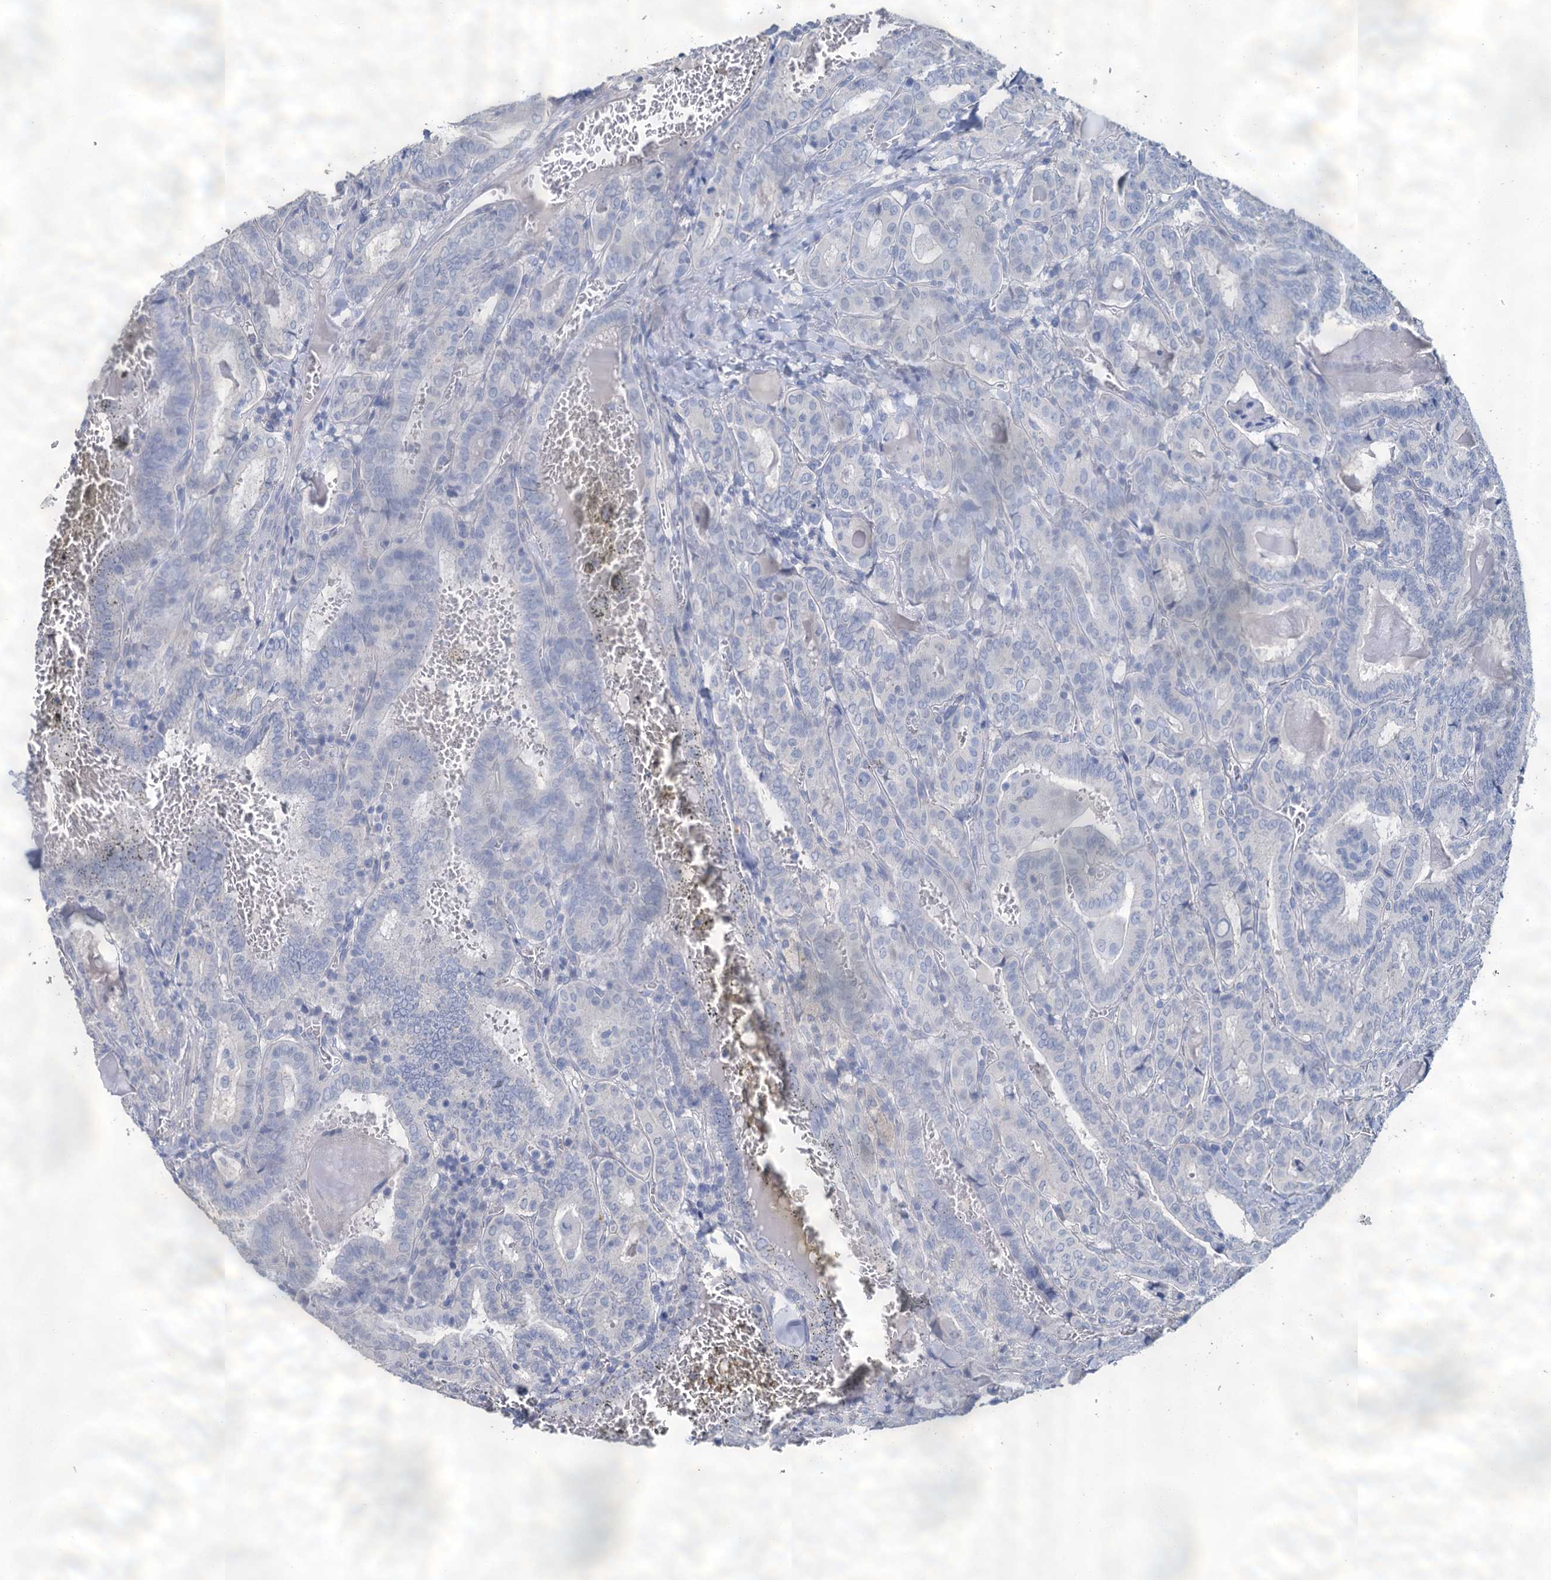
{"staining": {"intensity": "negative", "quantity": "none", "location": "none"}, "tissue": "thyroid cancer", "cell_type": "Tumor cells", "image_type": "cancer", "snomed": [{"axis": "morphology", "description": "Papillary adenocarcinoma, NOS"}, {"axis": "topography", "description": "Thyroid gland"}], "caption": "Tumor cells are negative for protein expression in human thyroid cancer (papillary adenocarcinoma). The staining was performed using DAB (3,3'-diaminobenzidine) to visualize the protein expression in brown, while the nuclei were stained in blue with hematoxylin (Magnification: 20x).", "gene": "SNCB", "patient": {"sex": "female", "age": 72}}